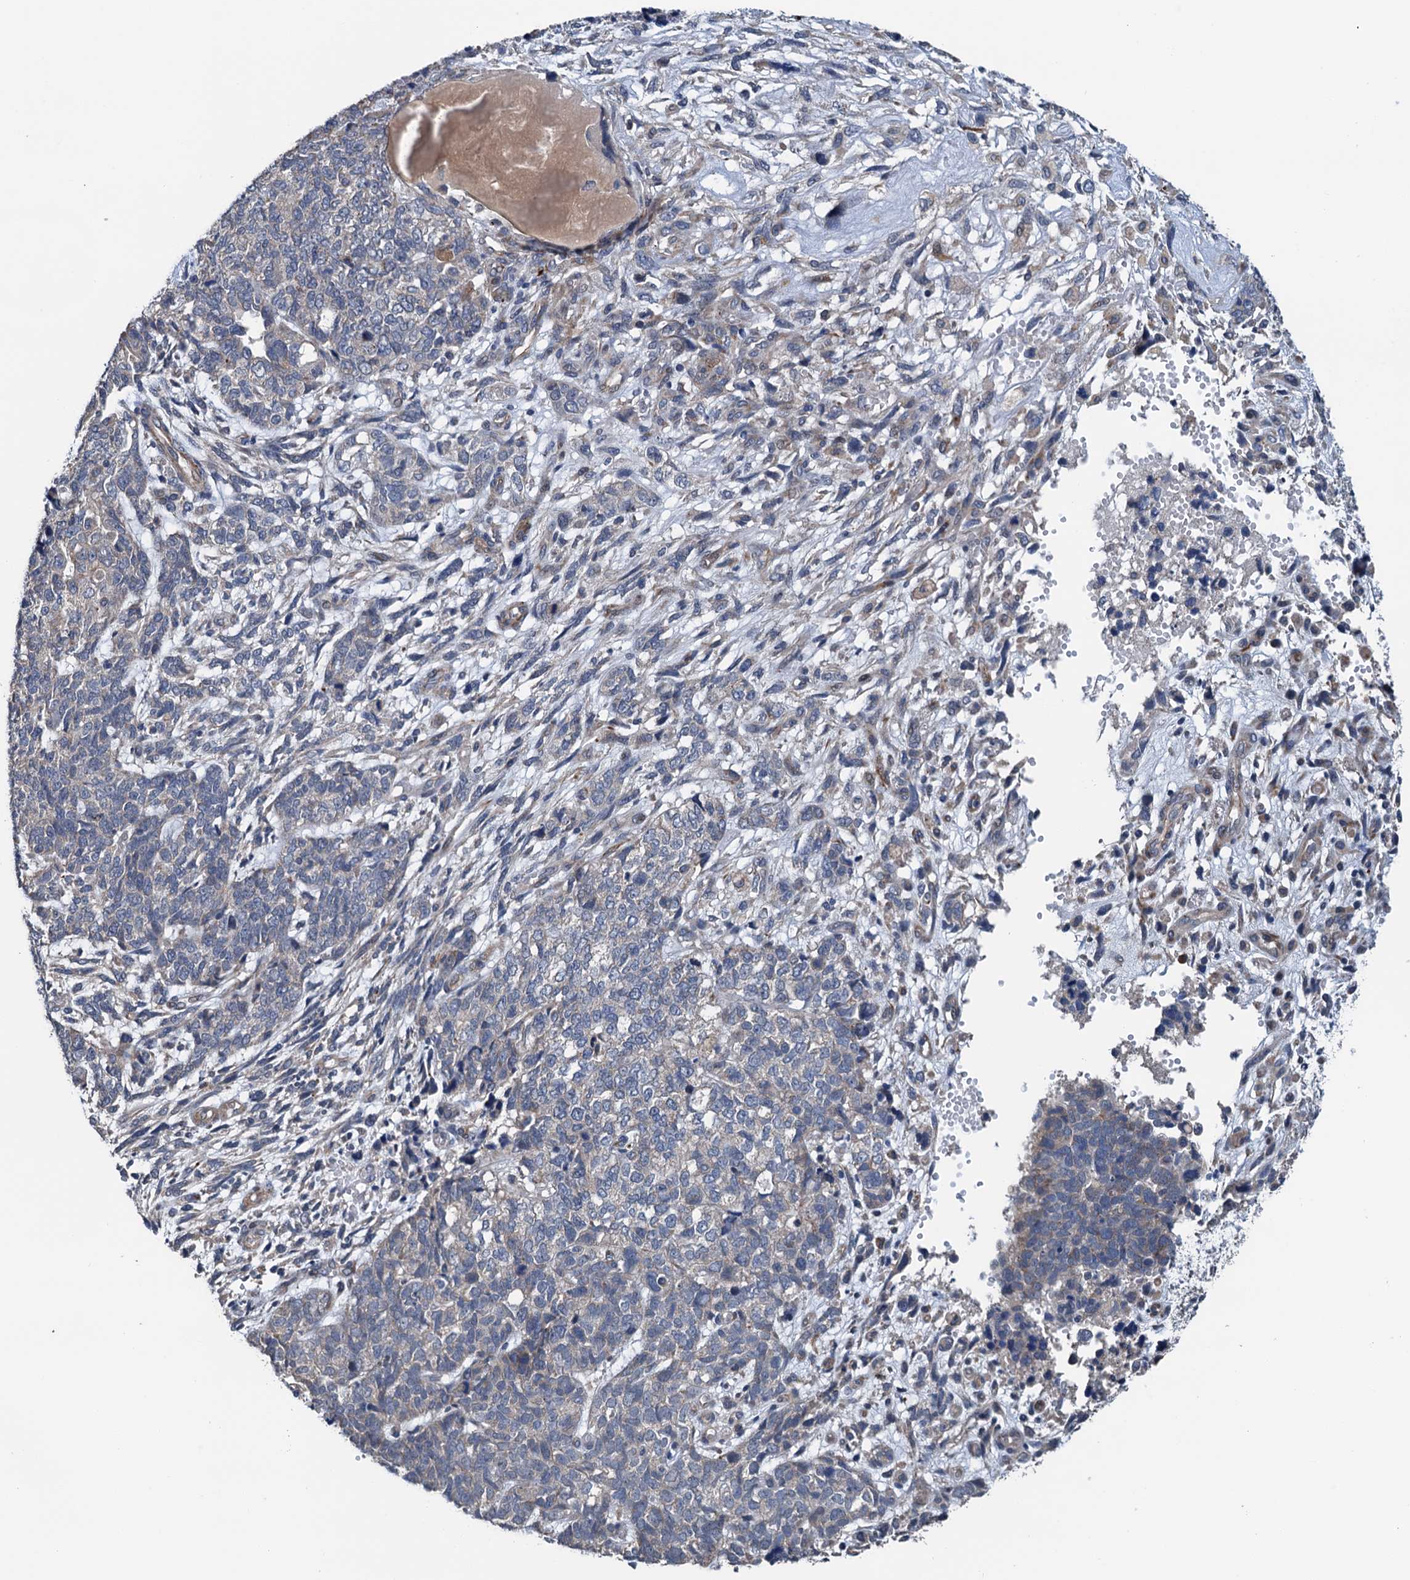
{"staining": {"intensity": "negative", "quantity": "none", "location": "none"}, "tissue": "cervical cancer", "cell_type": "Tumor cells", "image_type": "cancer", "snomed": [{"axis": "morphology", "description": "Squamous cell carcinoma, NOS"}, {"axis": "topography", "description": "Cervix"}], "caption": "High power microscopy micrograph of an immunohistochemistry photomicrograph of squamous cell carcinoma (cervical), revealing no significant expression in tumor cells.", "gene": "ELAC1", "patient": {"sex": "female", "age": 63}}